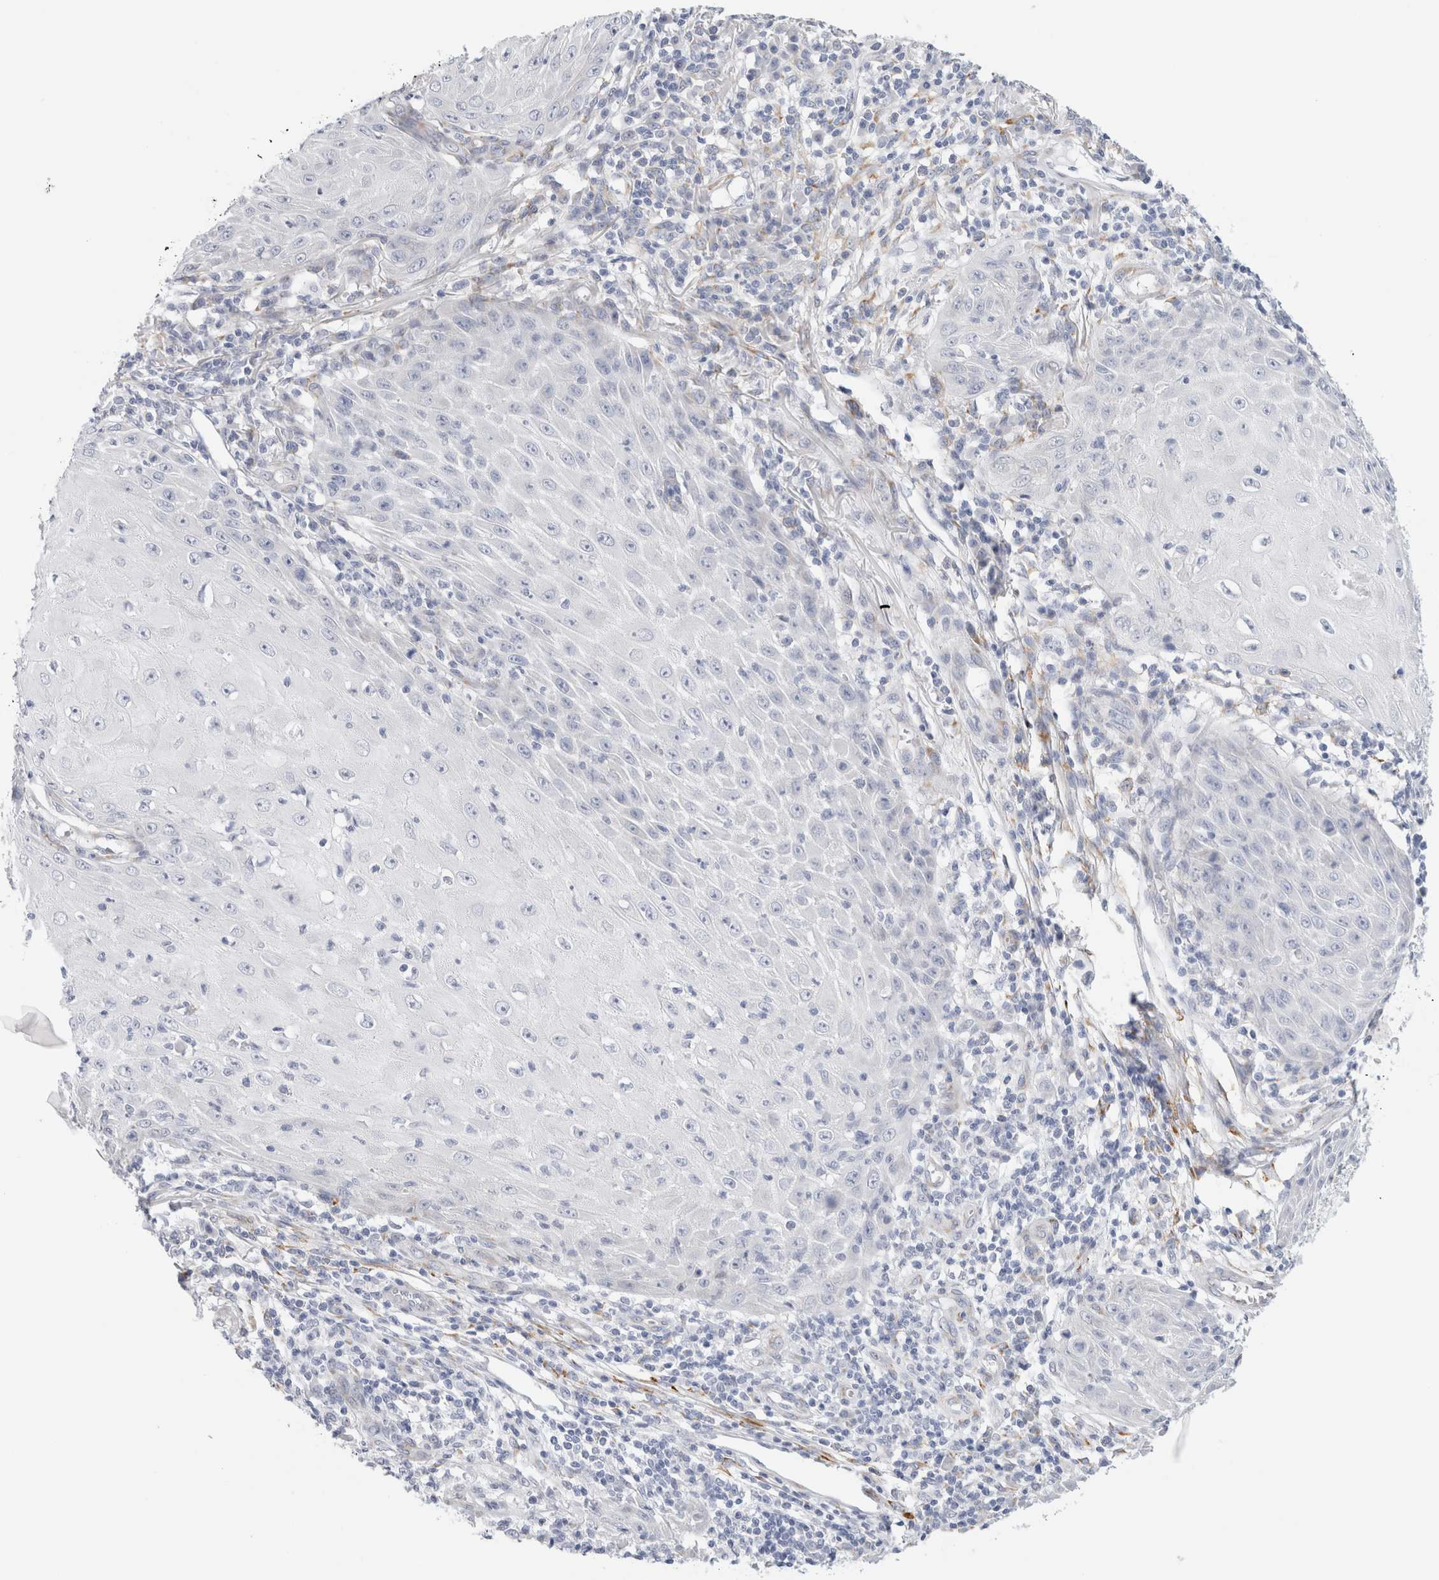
{"staining": {"intensity": "negative", "quantity": "none", "location": "none"}, "tissue": "skin cancer", "cell_type": "Tumor cells", "image_type": "cancer", "snomed": [{"axis": "morphology", "description": "Squamous cell carcinoma, NOS"}, {"axis": "topography", "description": "Skin"}], "caption": "This micrograph is of skin cancer (squamous cell carcinoma) stained with immunohistochemistry to label a protein in brown with the nuclei are counter-stained blue. There is no staining in tumor cells. (IHC, brightfield microscopy, high magnification).", "gene": "RTN4", "patient": {"sex": "female", "age": 73}}